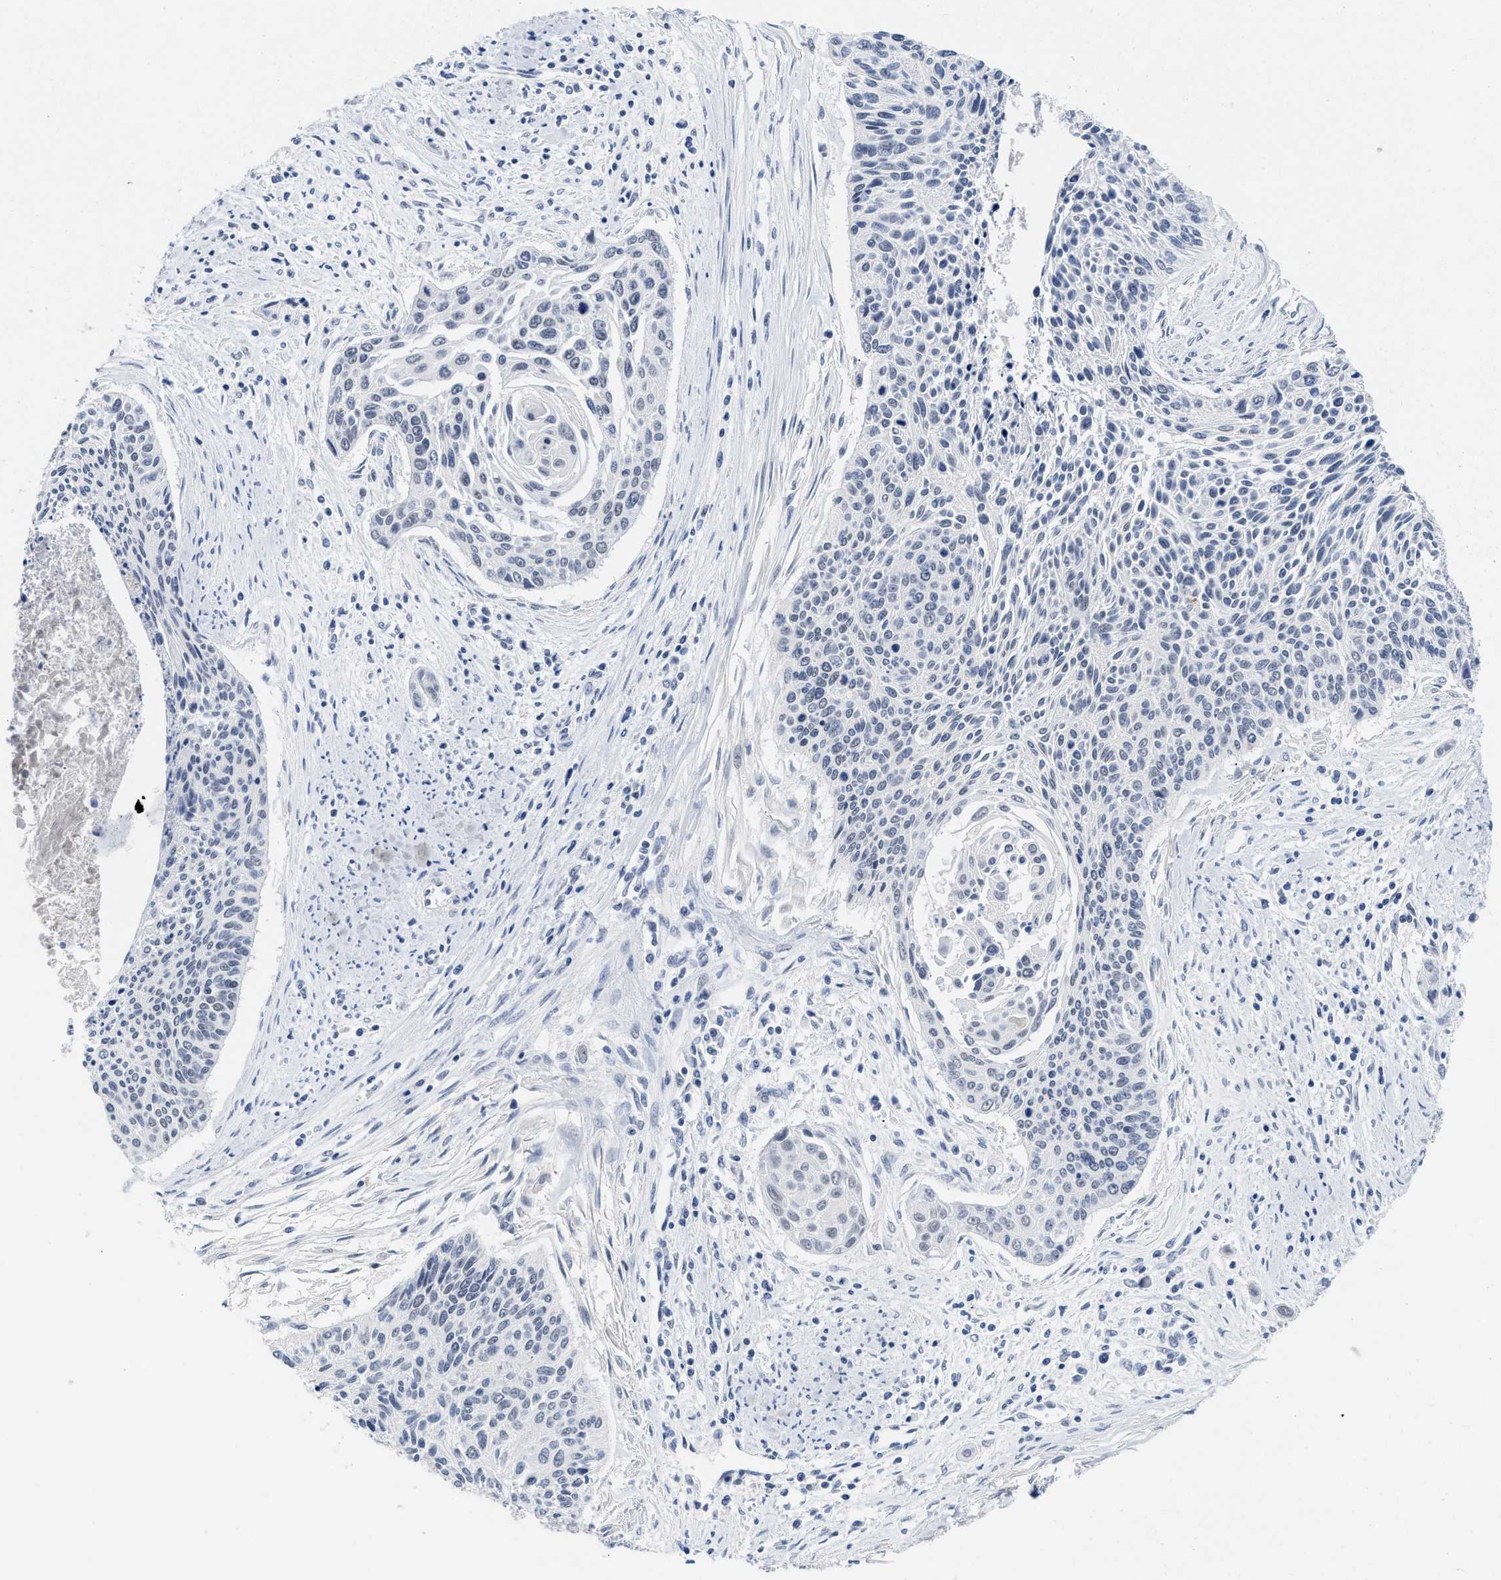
{"staining": {"intensity": "negative", "quantity": "none", "location": "none"}, "tissue": "cervical cancer", "cell_type": "Tumor cells", "image_type": "cancer", "snomed": [{"axis": "morphology", "description": "Squamous cell carcinoma, NOS"}, {"axis": "topography", "description": "Cervix"}], "caption": "Tumor cells are negative for brown protein staining in squamous cell carcinoma (cervical).", "gene": "GGNBP2", "patient": {"sex": "female", "age": 55}}